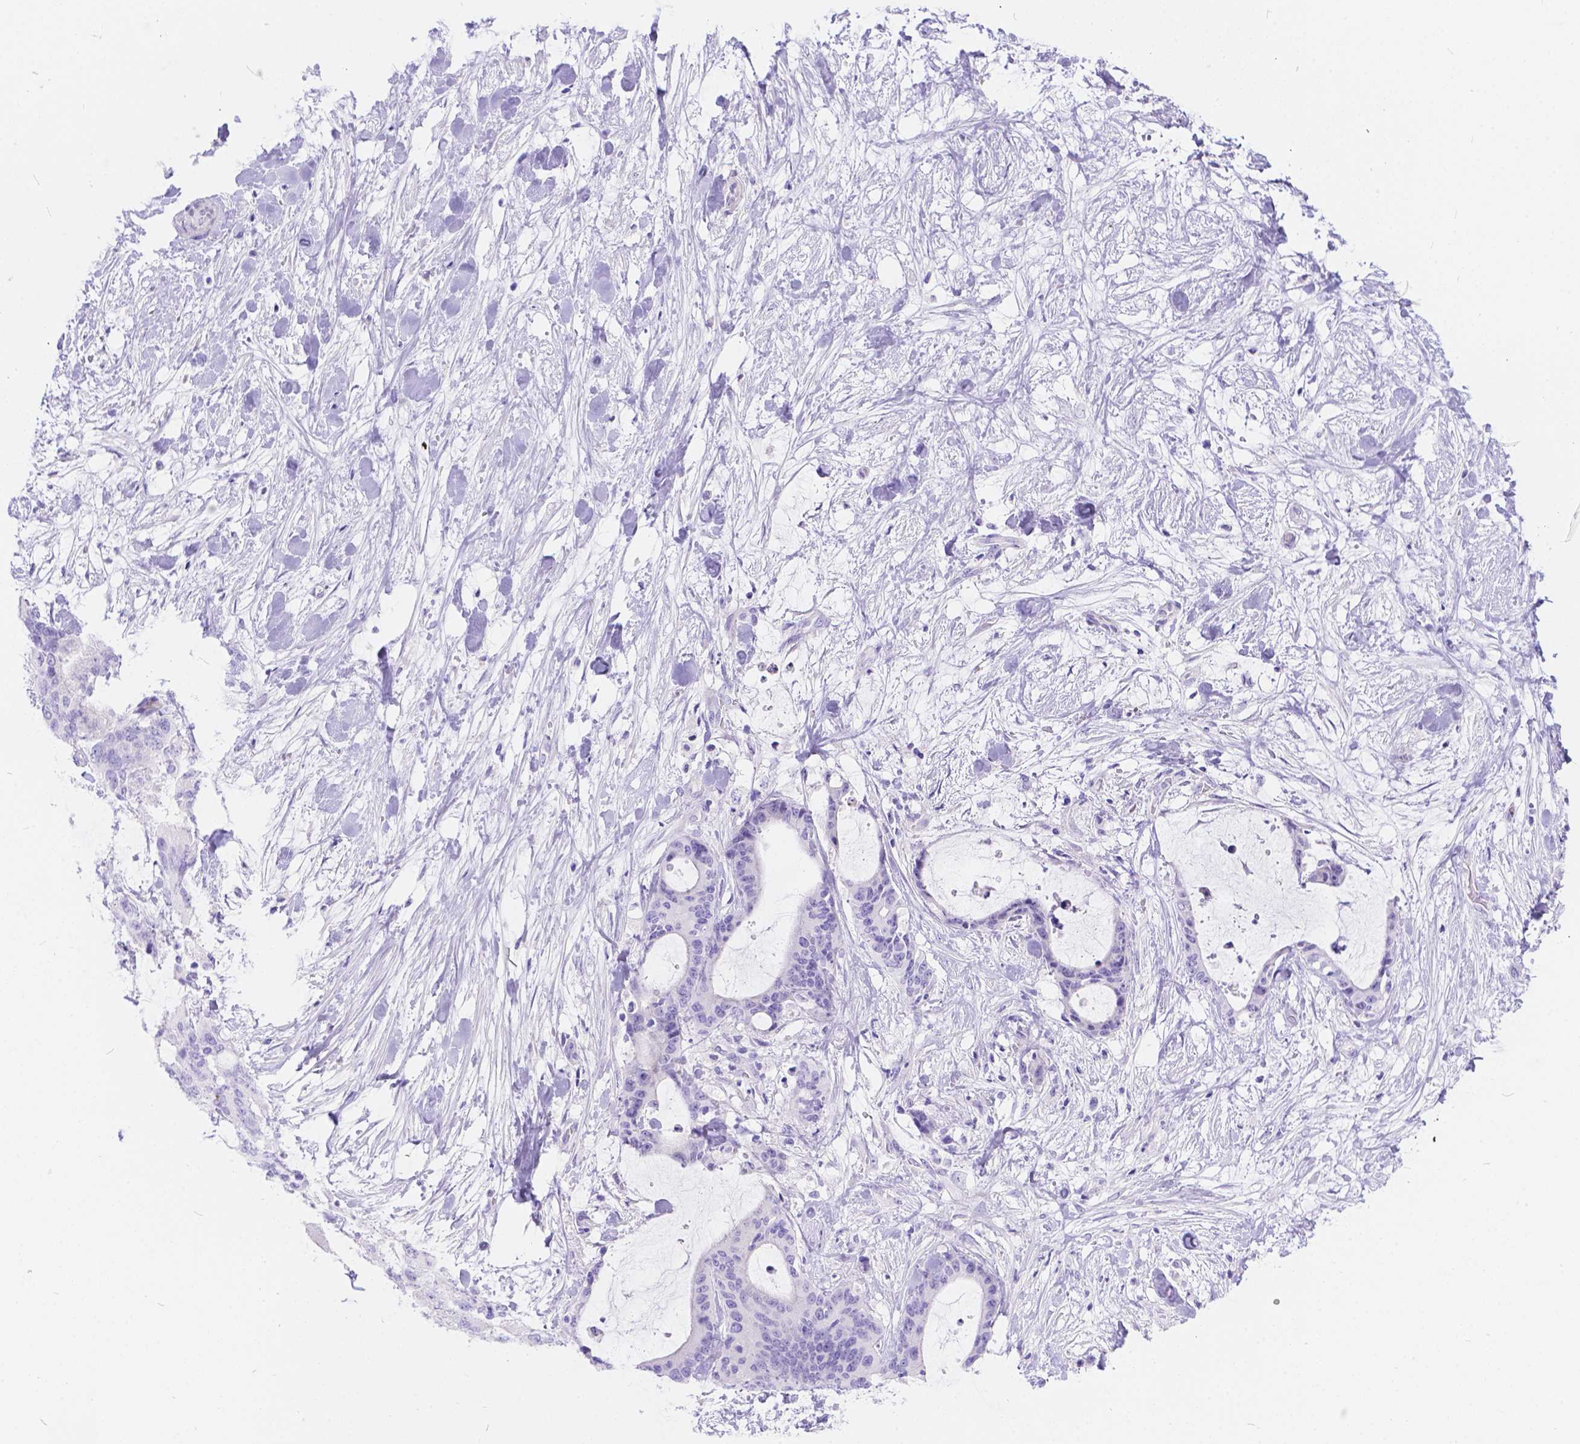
{"staining": {"intensity": "negative", "quantity": "none", "location": "none"}, "tissue": "liver cancer", "cell_type": "Tumor cells", "image_type": "cancer", "snomed": [{"axis": "morphology", "description": "Cholangiocarcinoma"}, {"axis": "topography", "description": "Liver"}], "caption": "This is a image of immunohistochemistry (IHC) staining of cholangiocarcinoma (liver), which shows no staining in tumor cells.", "gene": "KLHL10", "patient": {"sex": "female", "age": 73}}